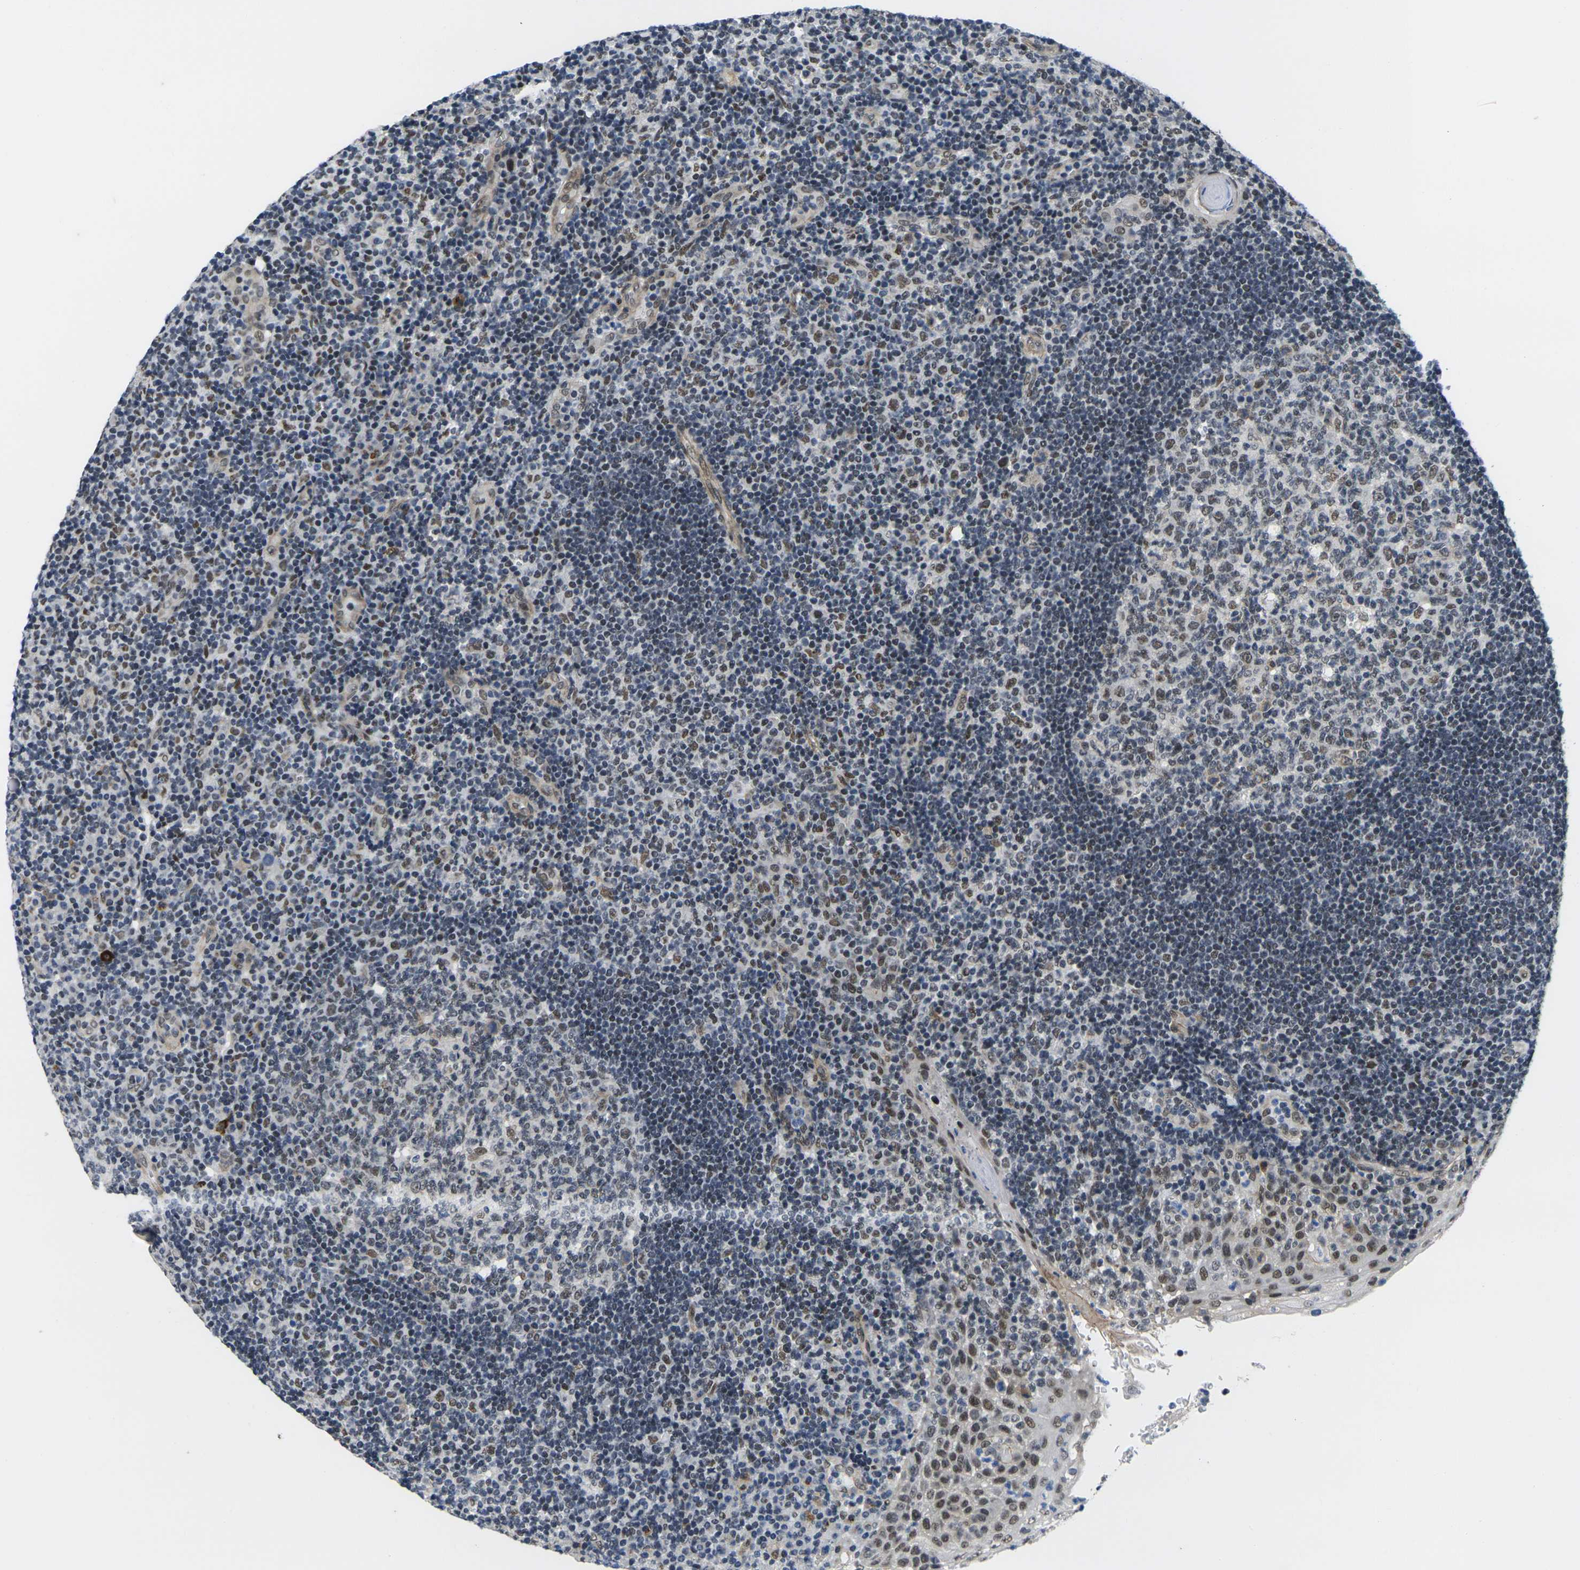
{"staining": {"intensity": "moderate", "quantity": "<25%", "location": "nuclear"}, "tissue": "tonsil", "cell_type": "Germinal center cells", "image_type": "normal", "snomed": [{"axis": "morphology", "description": "Normal tissue, NOS"}, {"axis": "topography", "description": "Tonsil"}], "caption": "Immunohistochemistry (IHC) of unremarkable tonsil shows low levels of moderate nuclear staining in about <25% of germinal center cells.", "gene": "RBM7", "patient": {"sex": "female", "age": 40}}